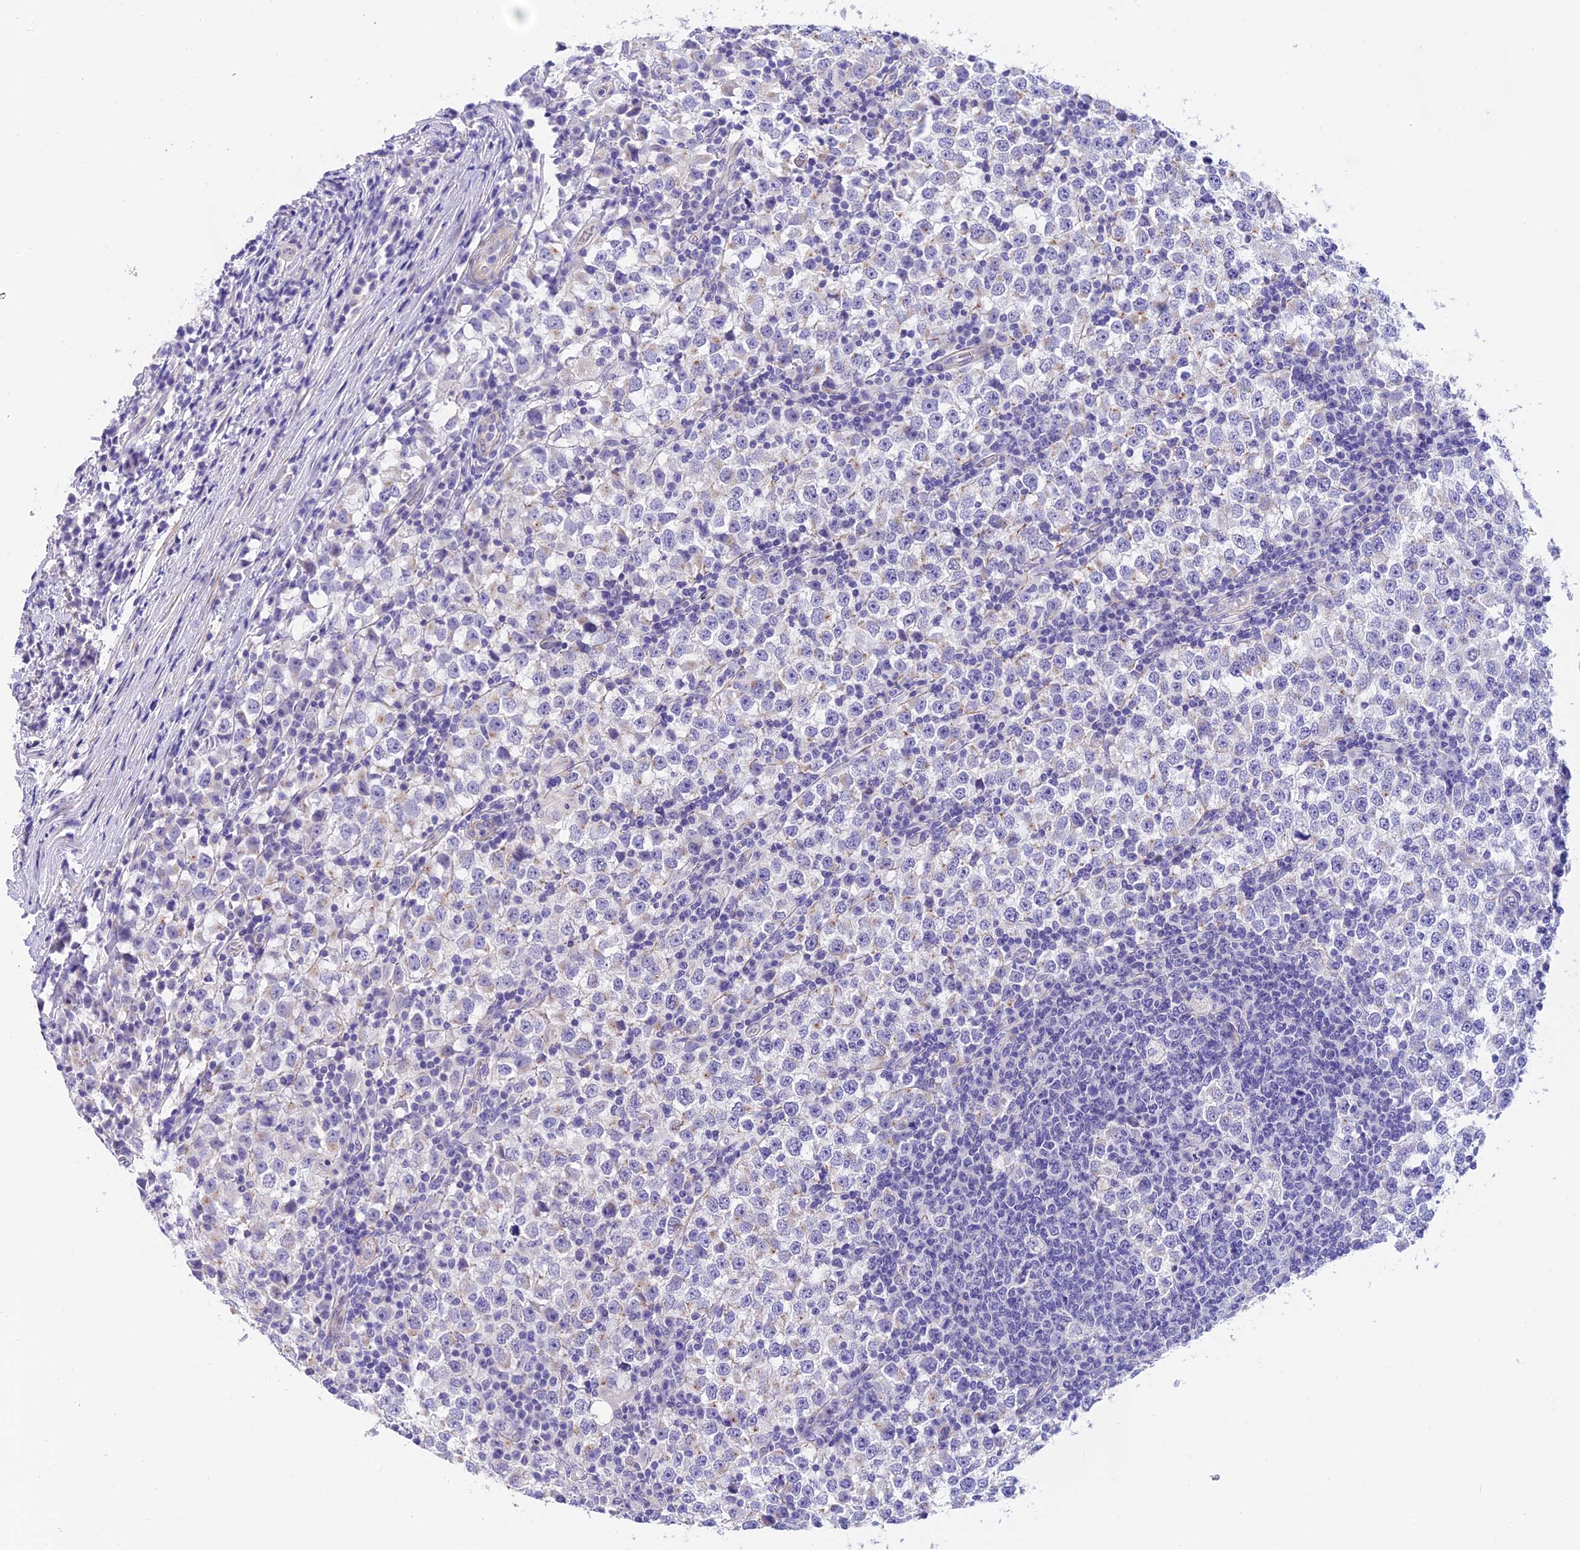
{"staining": {"intensity": "negative", "quantity": "none", "location": "none"}, "tissue": "testis cancer", "cell_type": "Tumor cells", "image_type": "cancer", "snomed": [{"axis": "morphology", "description": "Seminoma, NOS"}, {"axis": "topography", "description": "Testis"}], "caption": "High magnification brightfield microscopy of testis seminoma stained with DAB (brown) and counterstained with hematoxylin (blue): tumor cells show no significant staining.", "gene": "C17orf67", "patient": {"sex": "male", "age": 65}}